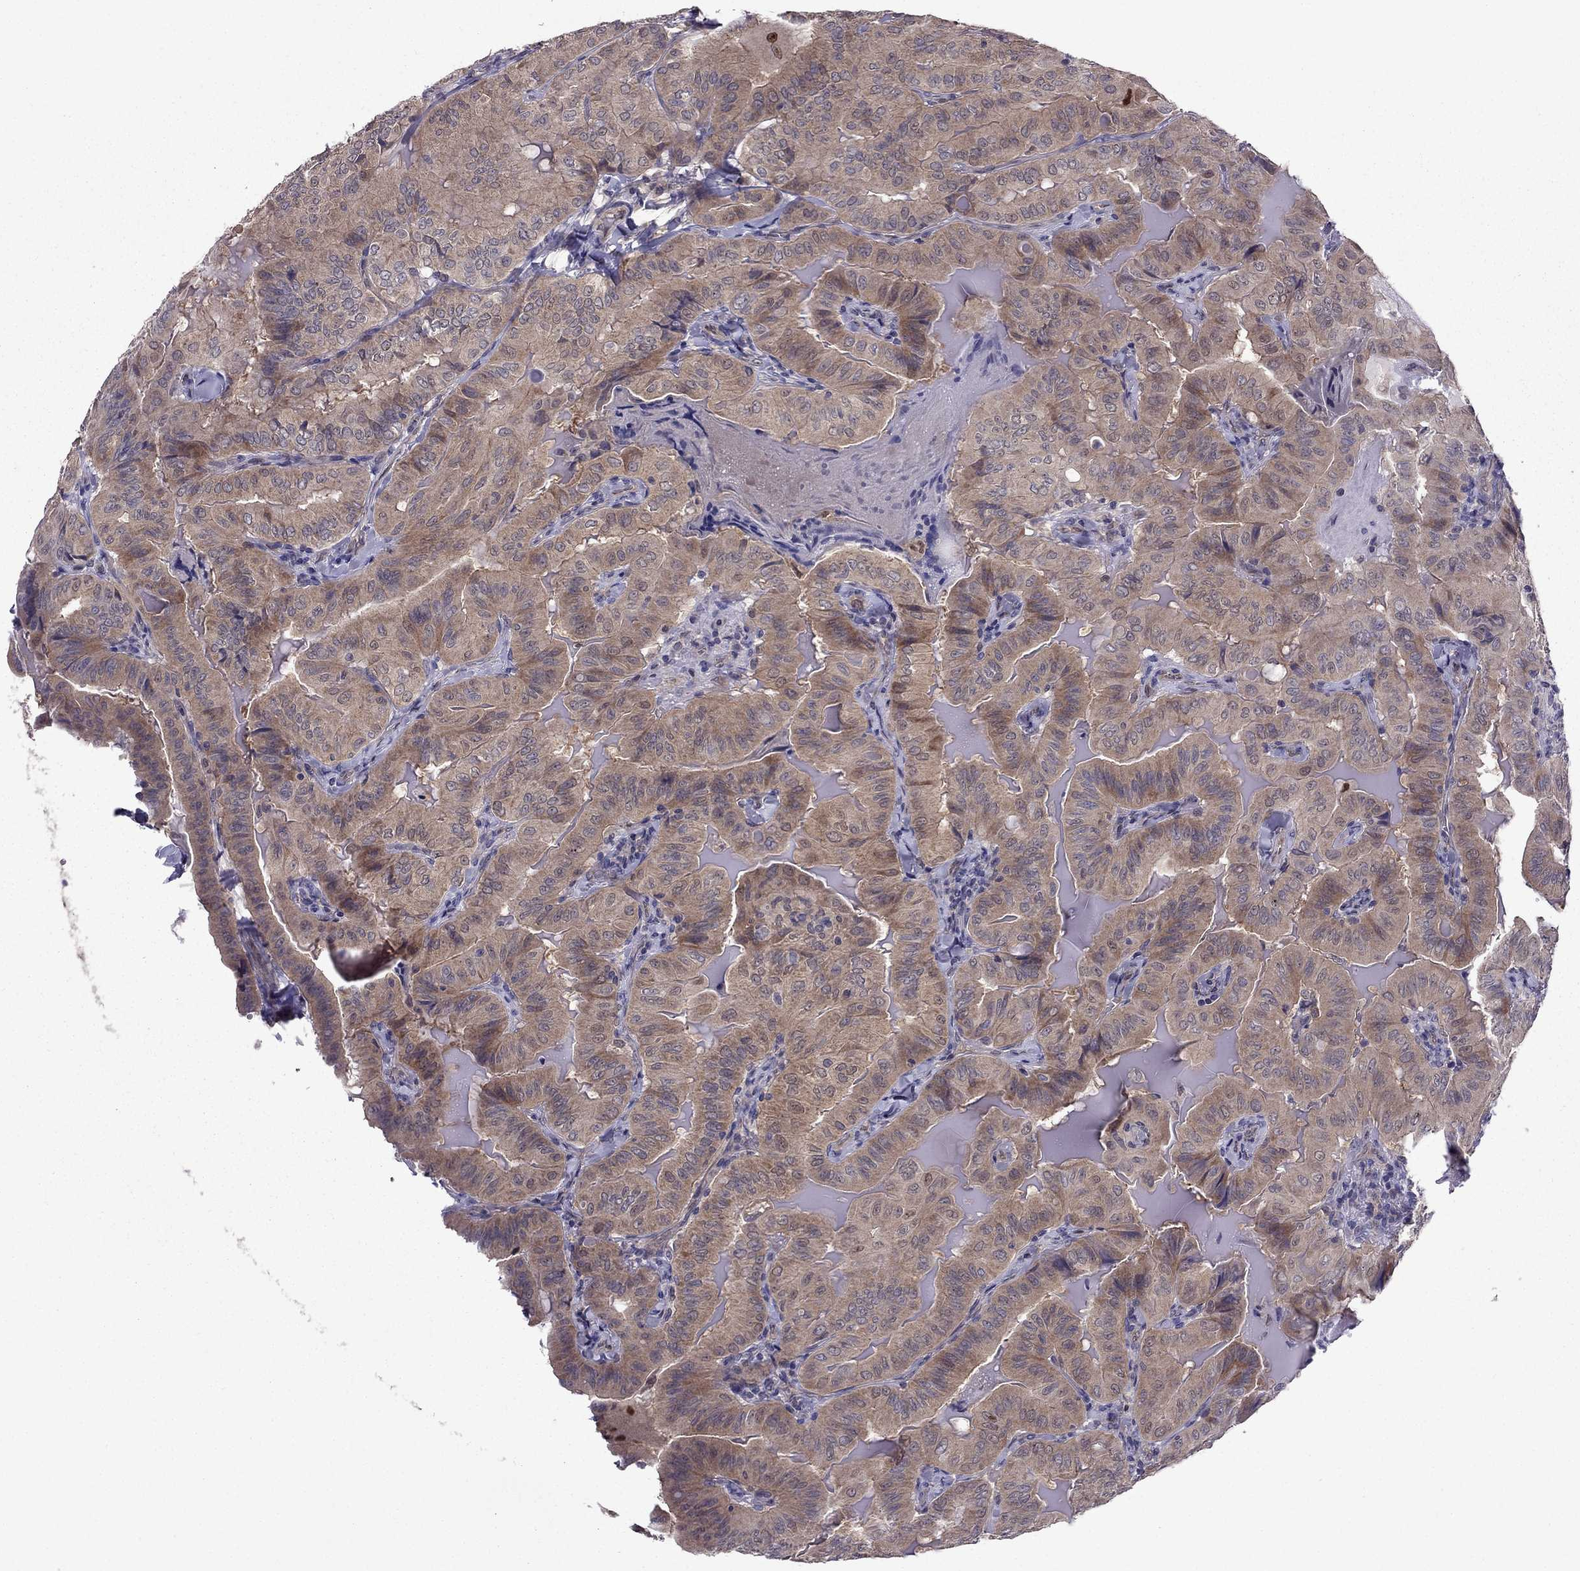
{"staining": {"intensity": "moderate", "quantity": ">75%", "location": "cytoplasmic/membranous"}, "tissue": "thyroid cancer", "cell_type": "Tumor cells", "image_type": "cancer", "snomed": [{"axis": "morphology", "description": "Papillary adenocarcinoma, NOS"}, {"axis": "topography", "description": "Thyroid gland"}], "caption": "Protein analysis of thyroid papillary adenocarcinoma tissue displays moderate cytoplasmic/membranous expression in approximately >75% of tumor cells.", "gene": "CDK5", "patient": {"sex": "female", "age": 68}}